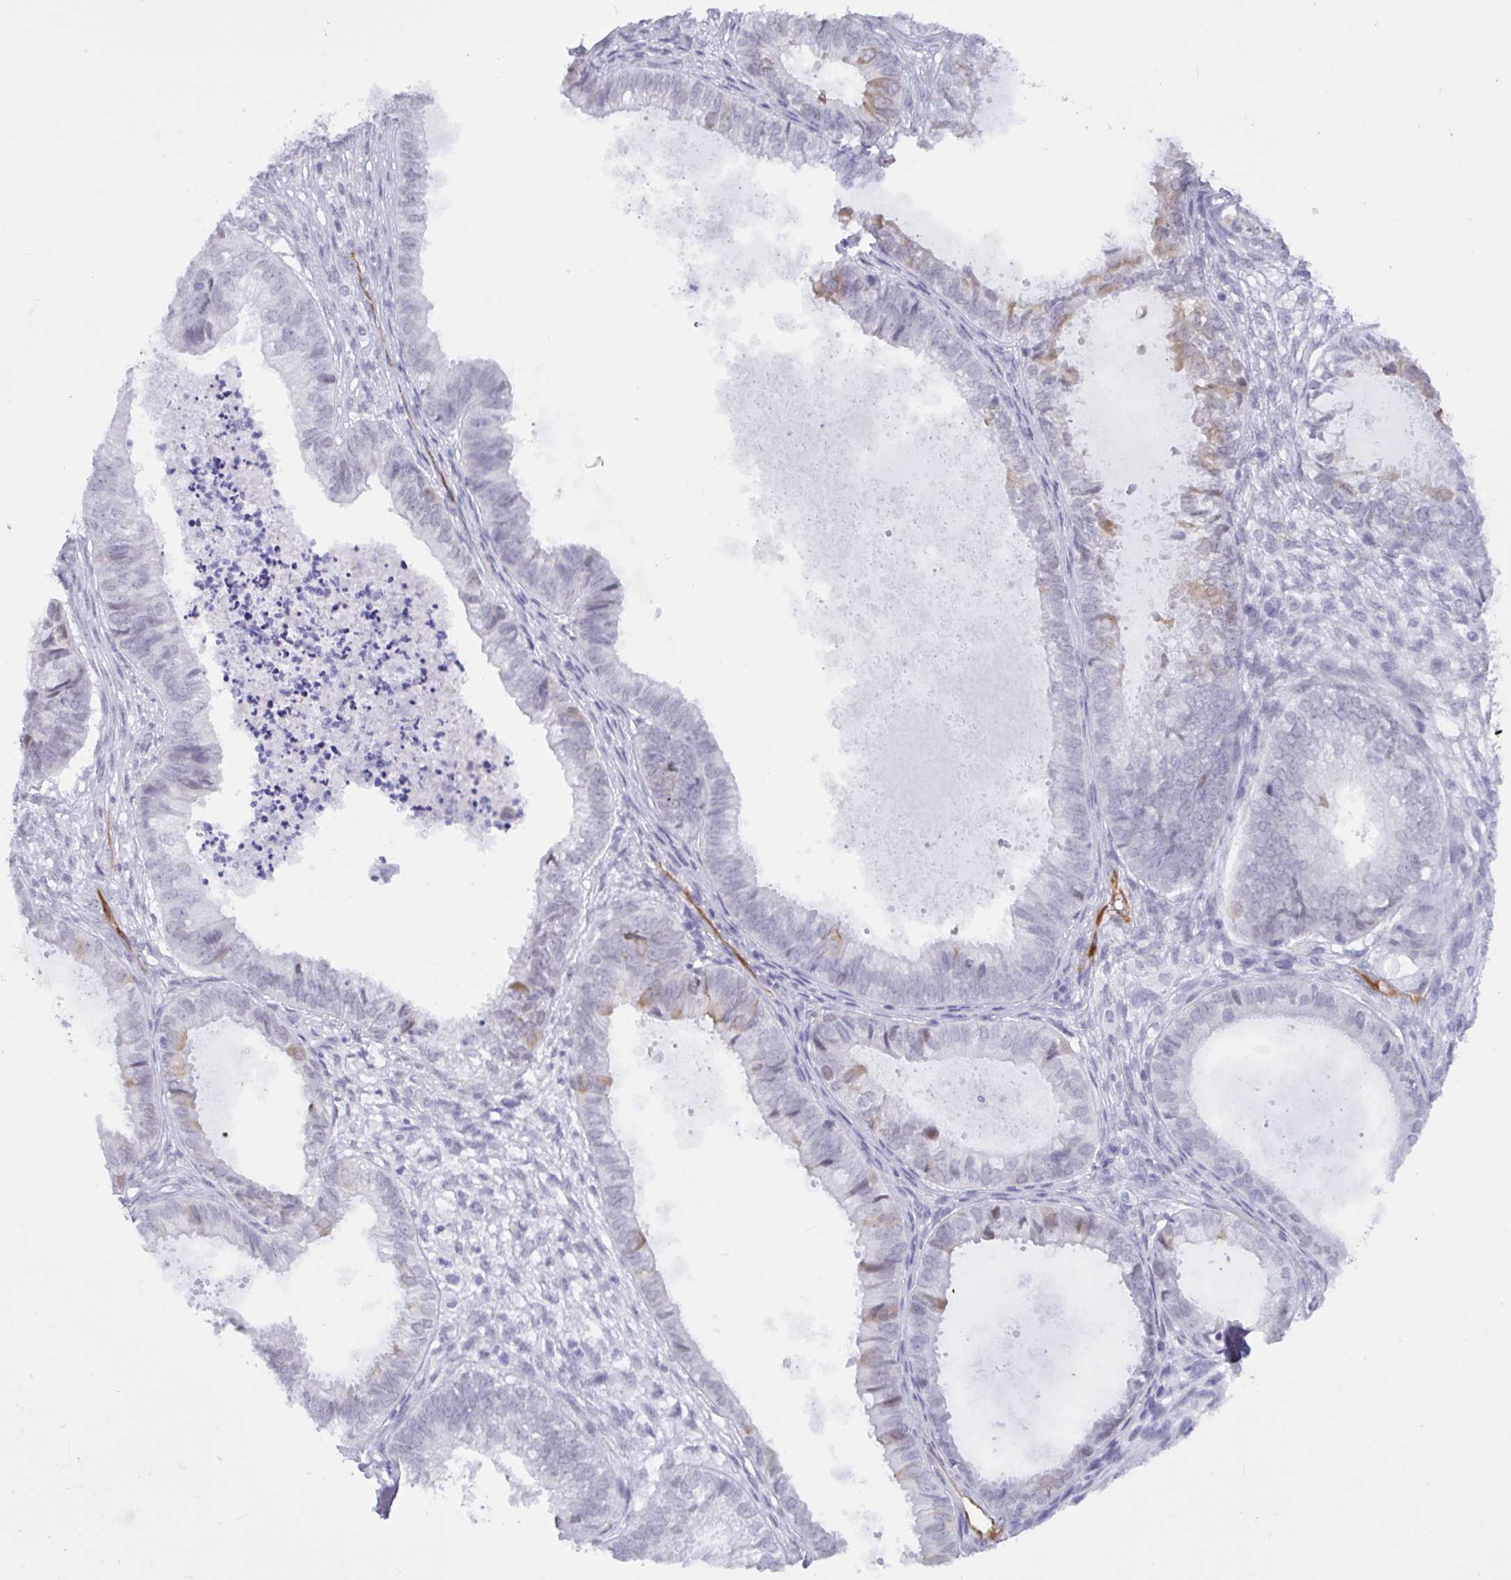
{"staining": {"intensity": "weak", "quantity": "<25%", "location": "cytoplasmic/membranous"}, "tissue": "ovarian cancer", "cell_type": "Tumor cells", "image_type": "cancer", "snomed": [{"axis": "morphology", "description": "Carcinoma, endometroid"}, {"axis": "topography", "description": "Ovary"}], "caption": "Tumor cells show no significant expression in ovarian cancer (endometroid carcinoma).", "gene": "EML1", "patient": {"sex": "female", "age": 64}}